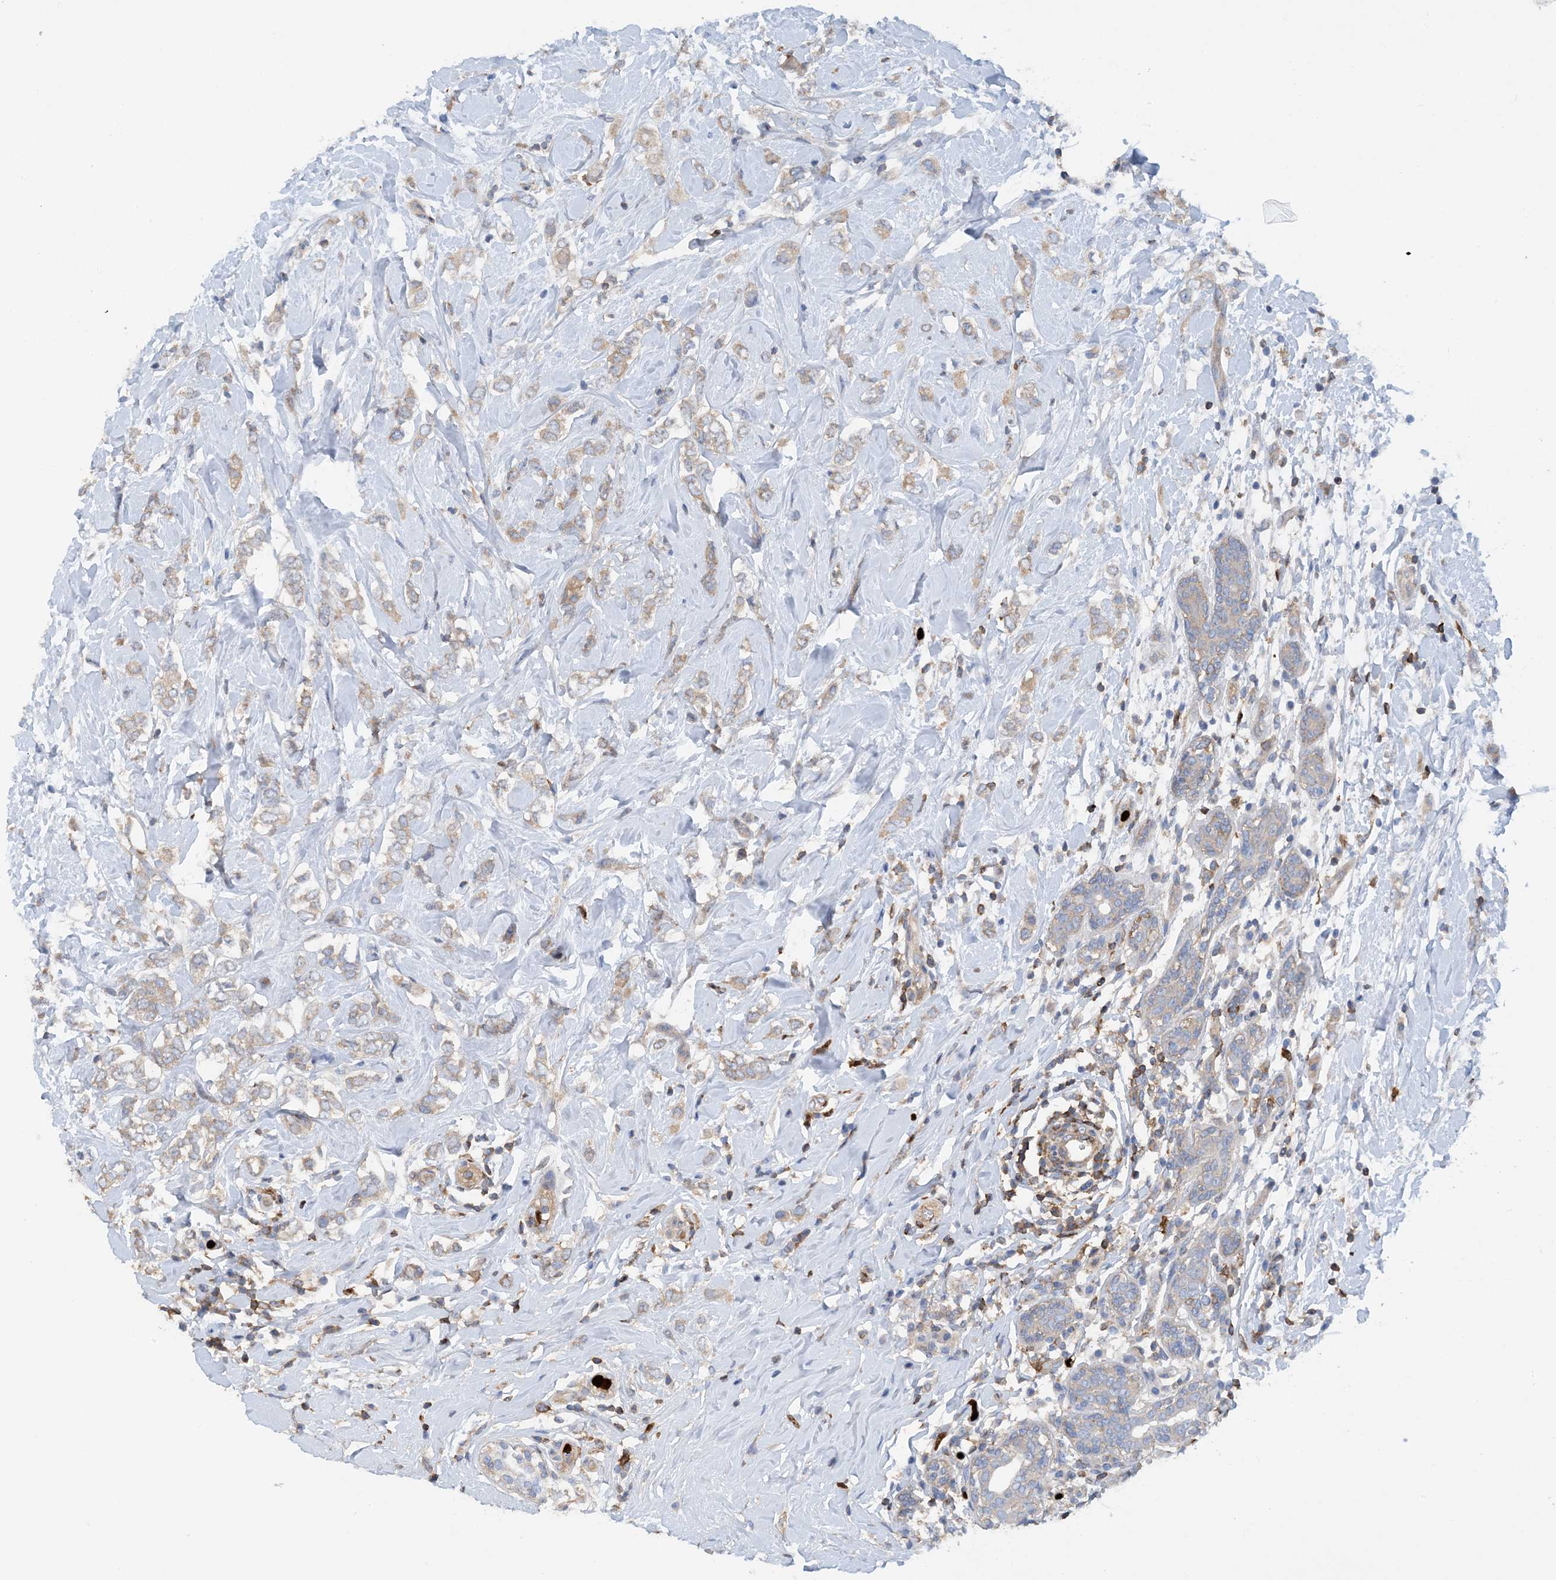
{"staining": {"intensity": "weak", "quantity": "25%-75%", "location": "cytoplasmic/membranous"}, "tissue": "breast cancer", "cell_type": "Tumor cells", "image_type": "cancer", "snomed": [{"axis": "morphology", "description": "Normal tissue, NOS"}, {"axis": "morphology", "description": "Lobular carcinoma"}, {"axis": "topography", "description": "Breast"}], "caption": "The immunohistochemical stain shows weak cytoplasmic/membranous positivity in tumor cells of breast cancer tissue.", "gene": "PHACTR2", "patient": {"sex": "female", "age": 47}}